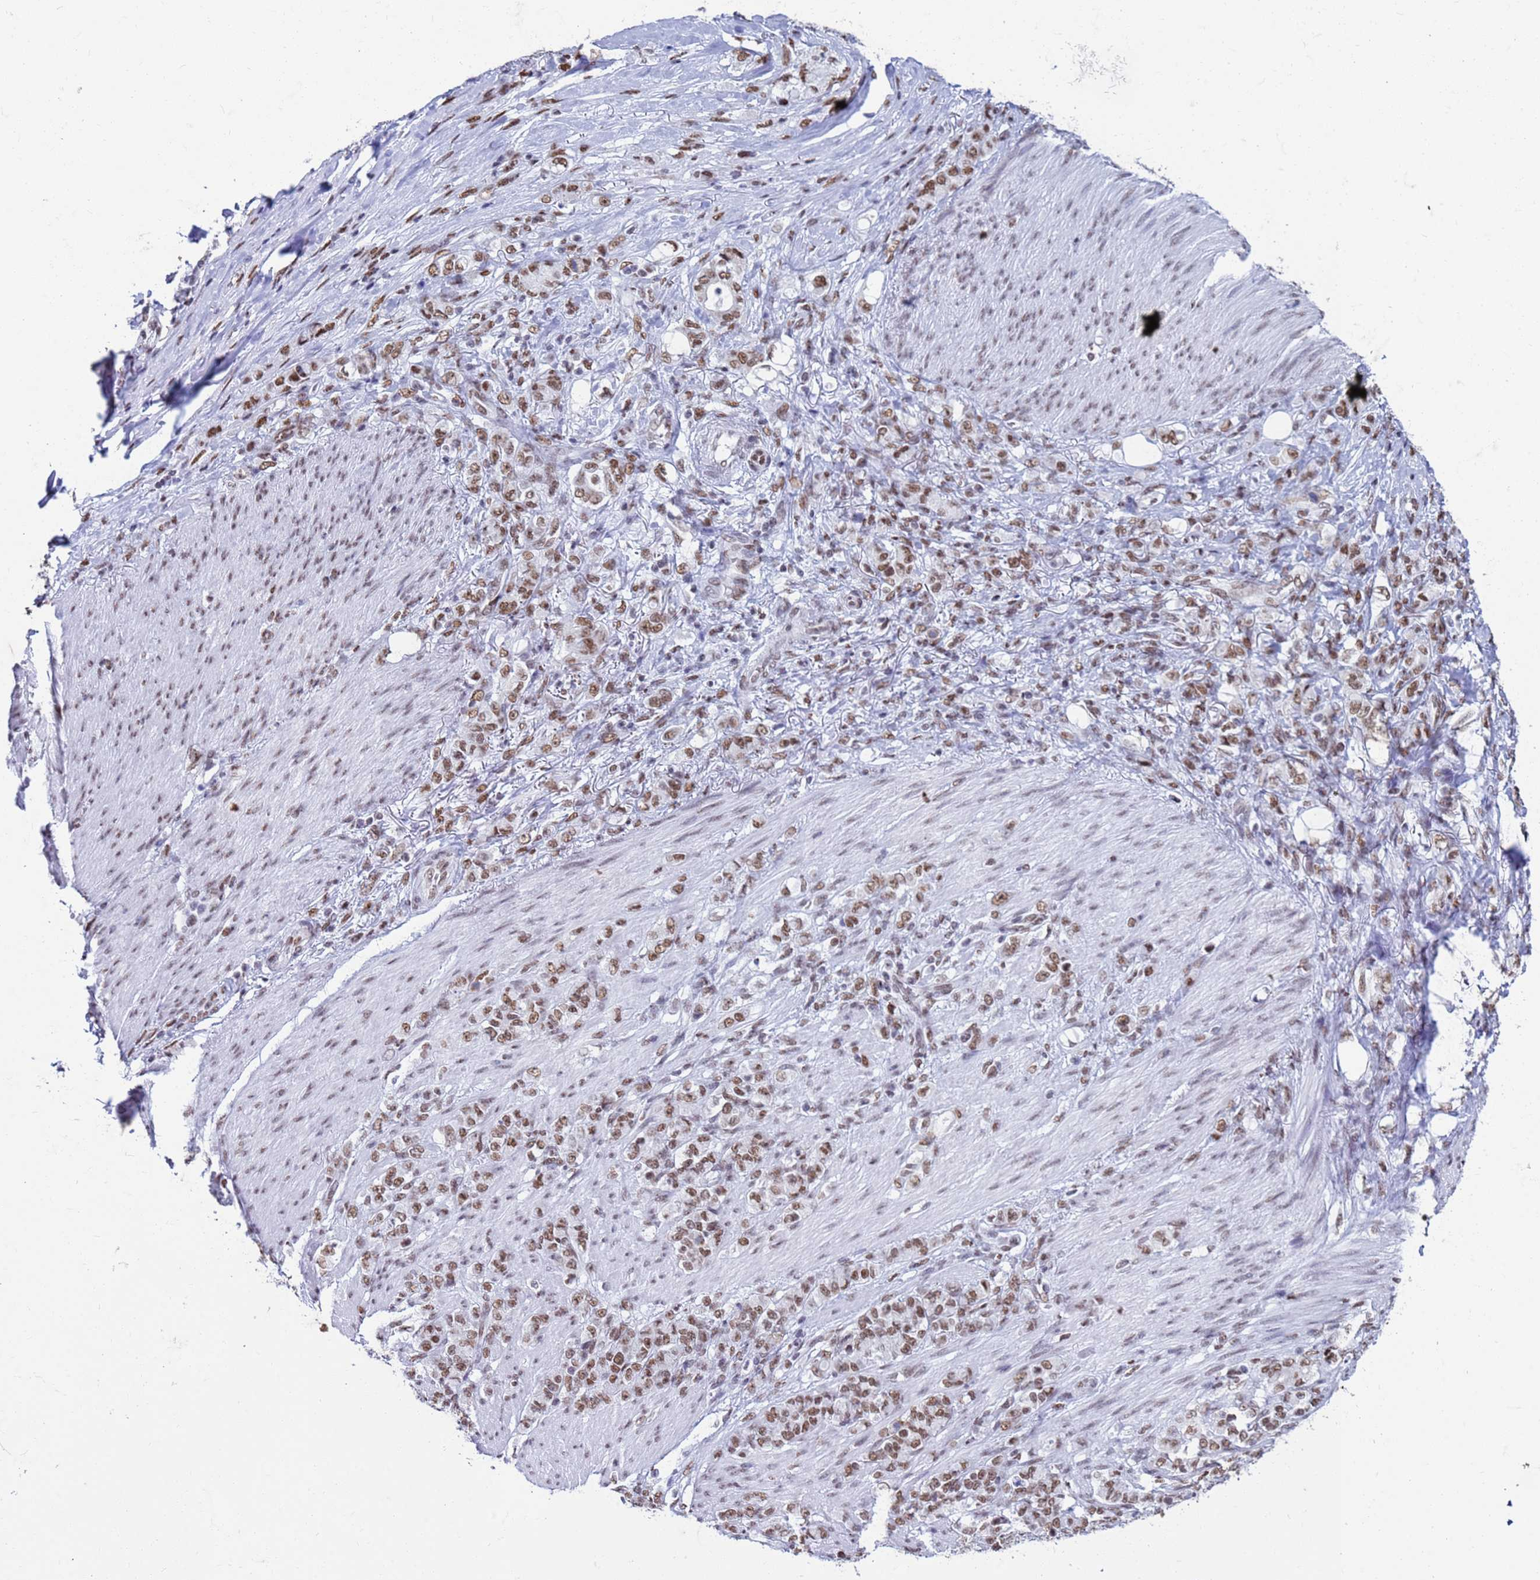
{"staining": {"intensity": "moderate", "quantity": ">75%", "location": "nuclear"}, "tissue": "stomach cancer", "cell_type": "Tumor cells", "image_type": "cancer", "snomed": [{"axis": "morphology", "description": "Adenocarcinoma, NOS"}, {"axis": "topography", "description": "Stomach"}], "caption": "Approximately >75% of tumor cells in stomach cancer reveal moderate nuclear protein staining as visualized by brown immunohistochemical staining.", "gene": "FAM170B", "patient": {"sex": "female", "age": 79}}